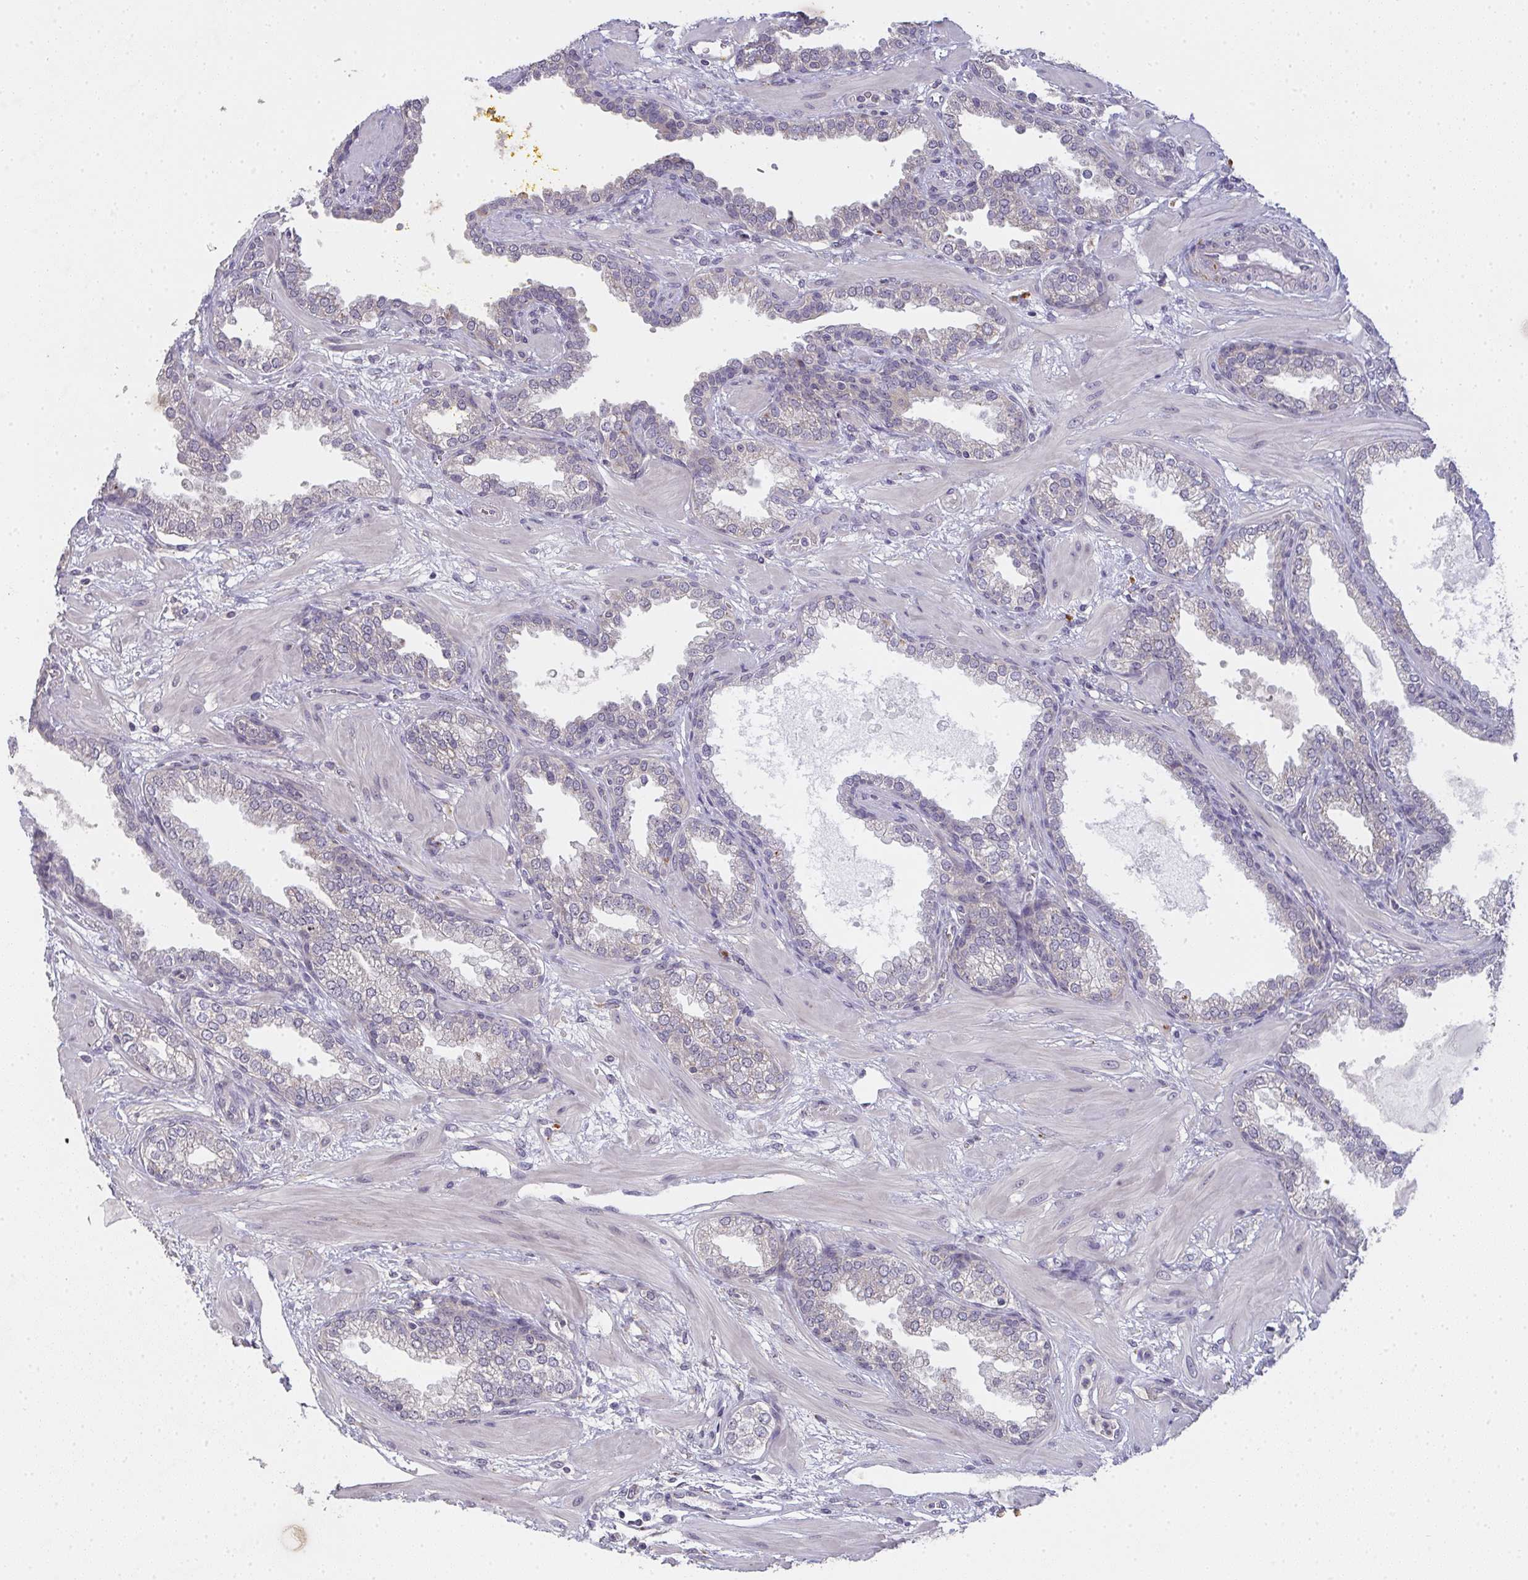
{"staining": {"intensity": "moderate", "quantity": "<25%", "location": "cytoplasmic/membranous"}, "tissue": "prostate cancer", "cell_type": "Tumor cells", "image_type": "cancer", "snomed": [{"axis": "morphology", "description": "Adenocarcinoma, High grade"}, {"axis": "topography", "description": "Prostate"}], "caption": "A brown stain highlights moderate cytoplasmic/membranous expression of a protein in adenocarcinoma (high-grade) (prostate) tumor cells.", "gene": "TMEM219", "patient": {"sex": "male", "age": 60}}